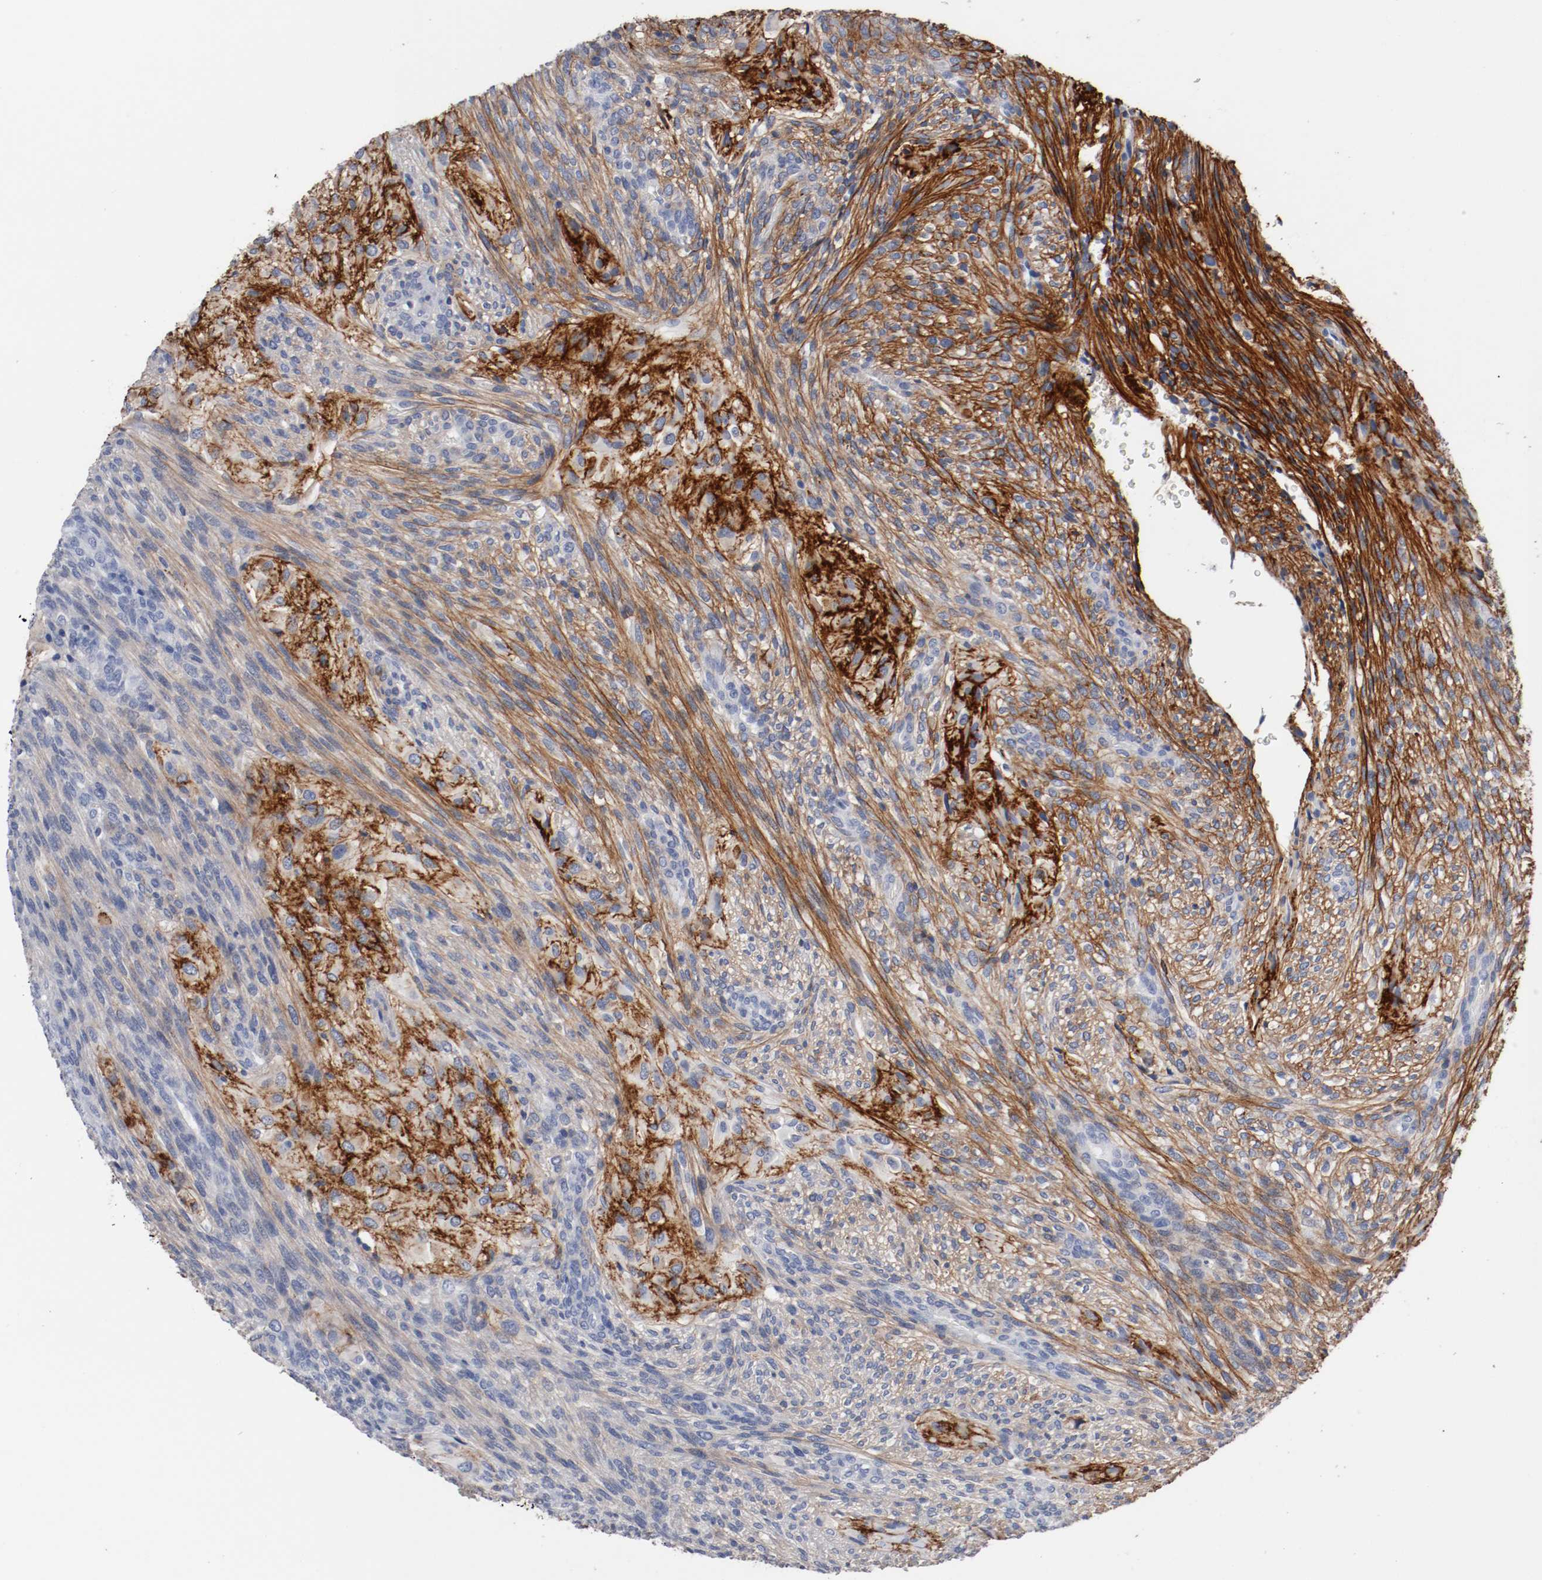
{"staining": {"intensity": "moderate", "quantity": "<25%", "location": "cytoplasmic/membranous"}, "tissue": "glioma", "cell_type": "Tumor cells", "image_type": "cancer", "snomed": [{"axis": "morphology", "description": "Glioma, malignant, High grade"}, {"axis": "topography", "description": "Cerebral cortex"}], "caption": "A high-resolution micrograph shows IHC staining of glioma, which displays moderate cytoplasmic/membranous positivity in about <25% of tumor cells.", "gene": "TNC", "patient": {"sex": "female", "age": 55}}